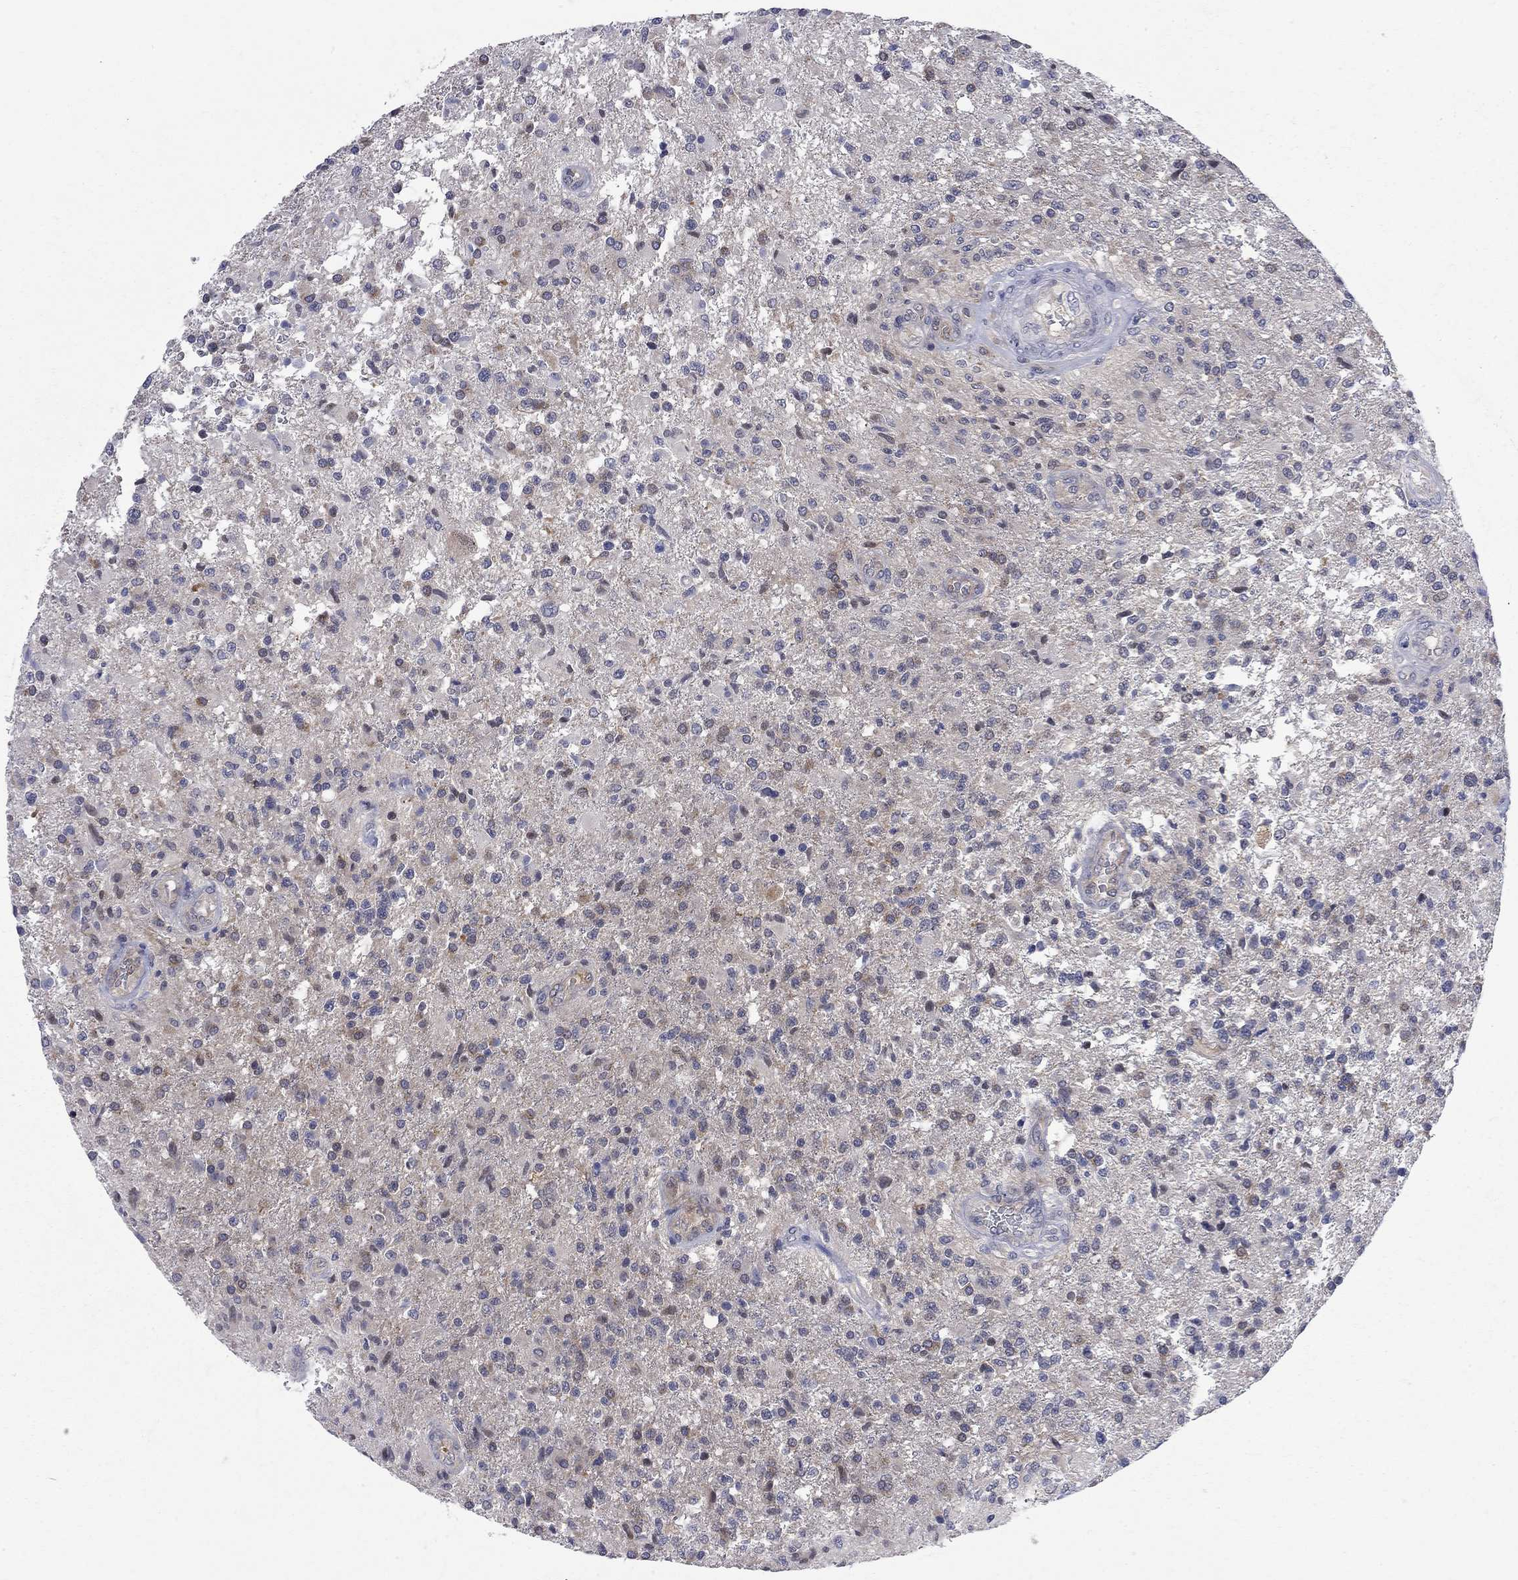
{"staining": {"intensity": "negative", "quantity": "none", "location": "none"}, "tissue": "glioma", "cell_type": "Tumor cells", "image_type": "cancer", "snomed": [{"axis": "morphology", "description": "Glioma, malignant, High grade"}, {"axis": "topography", "description": "Brain"}], "caption": "Immunohistochemical staining of glioma exhibits no significant staining in tumor cells.", "gene": "GALNT8", "patient": {"sex": "male", "age": 56}}